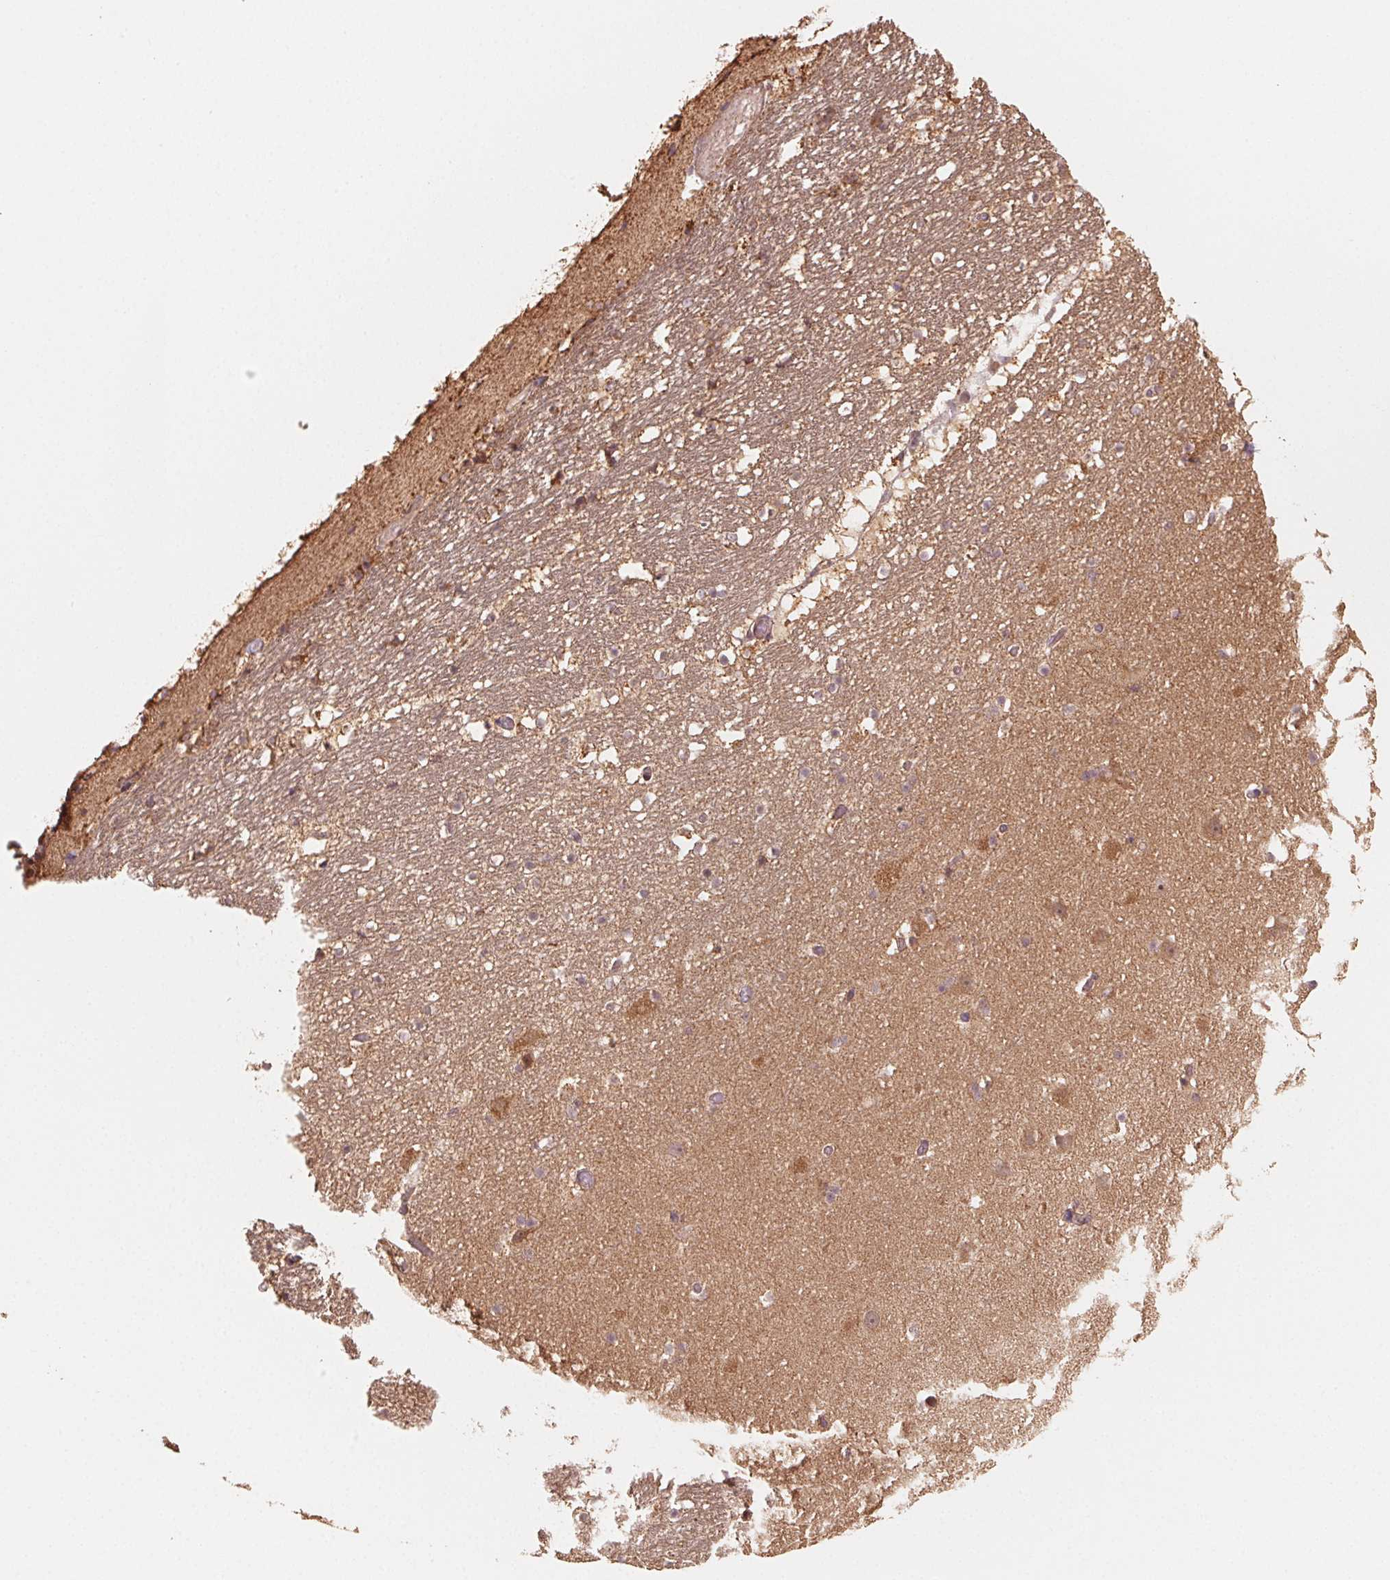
{"staining": {"intensity": "negative", "quantity": "none", "location": "none"}, "tissue": "hippocampus", "cell_type": "Glial cells", "image_type": "normal", "snomed": [{"axis": "morphology", "description": "Normal tissue, NOS"}, {"axis": "topography", "description": "Hippocampus"}], "caption": "Photomicrograph shows no protein expression in glial cells of normal hippocampus.", "gene": "WBP2", "patient": {"sex": "male", "age": 26}}